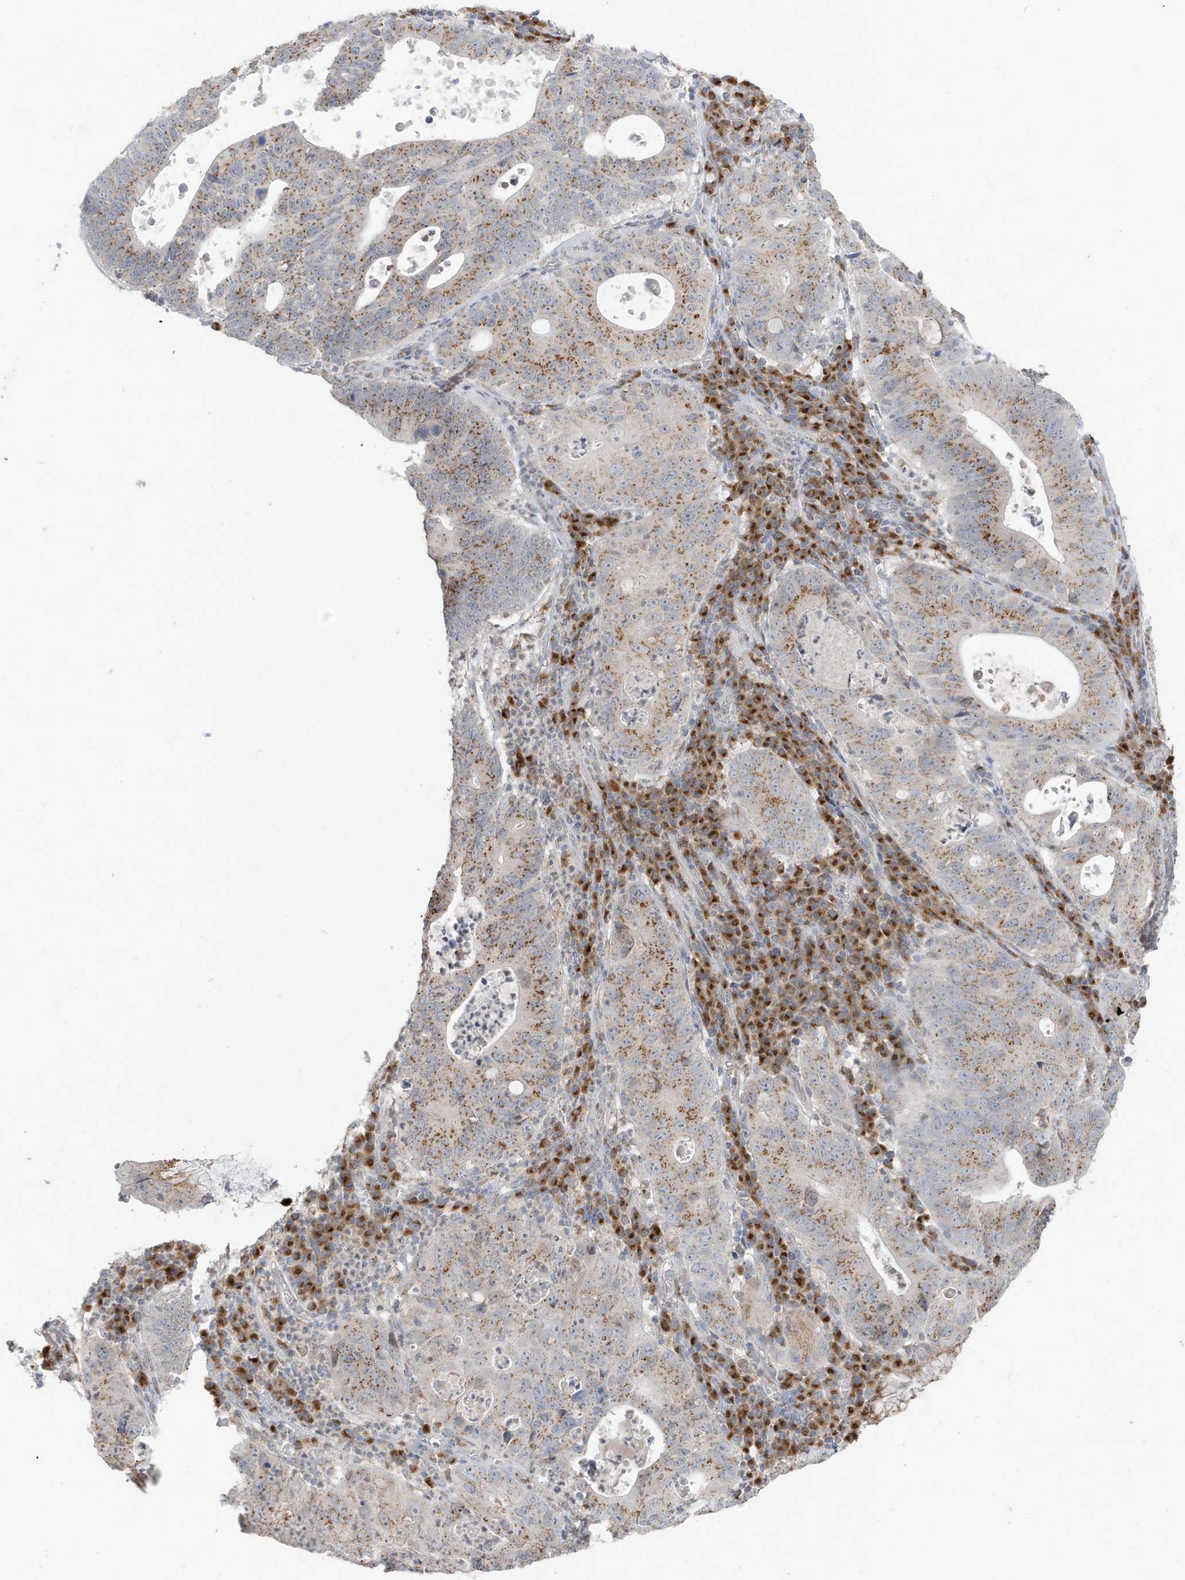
{"staining": {"intensity": "moderate", "quantity": "25%-75%", "location": "cytoplasmic/membranous"}, "tissue": "stomach cancer", "cell_type": "Tumor cells", "image_type": "cancer", "snomed": [{"axis": "morphology", "description": "Adenocarcinoma, NOS"}, {"axis": "topography", "description": "Stomach"}], "caption": "This is a micrograph of immunohistochemistry staining of stomach cancer, which shows moderate staining in the cytoplasmic/membranous of tumor cells.", "gene": "RER1", "patient": {"sex": "male", "age": 59}}